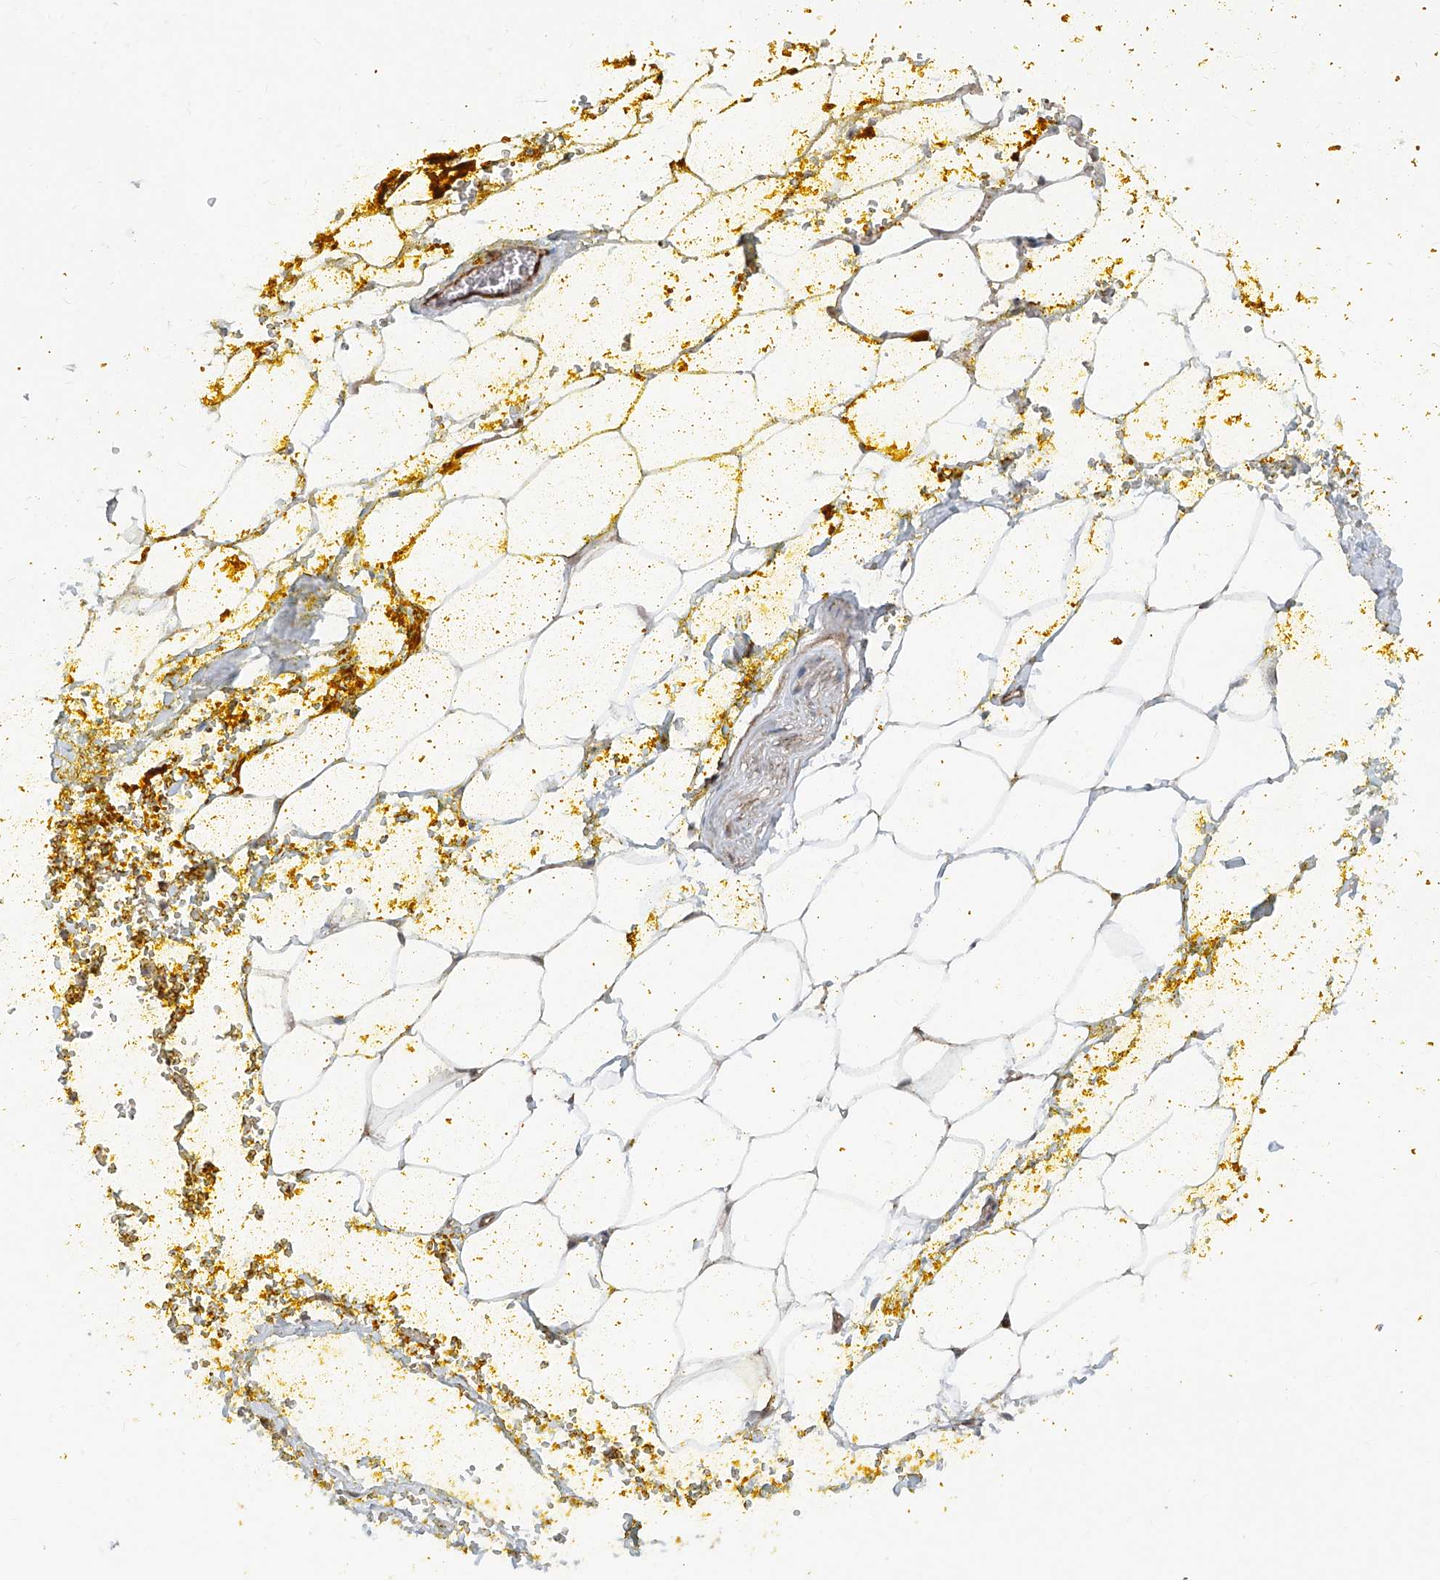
{"staining": {"intensity": "moderate", "quantity": ">75%", "location": "nuclear"}, "tissue": "adipose tissue", "cell_type": "Adipocytes", "image_type": "normal", "snomed": [{"axis": "morphology", "description": "Normal tissue, NOS"}, {"axis": "morphology", "description": "Adenocarcinoma, Low grade"}, {"axis": "topography", "description": "Prostate"}, {"axis": "topography", "description": "Peripheral nerve tissue"}], "caption": "A micrograph showing moderate nuclear positivity in about >75% of adipocytes in normal adipose tissue, as visualized by brown immunohistochemical staining.", "gene": "SDE2", "patient": {"sex": "male", "age": 63}}